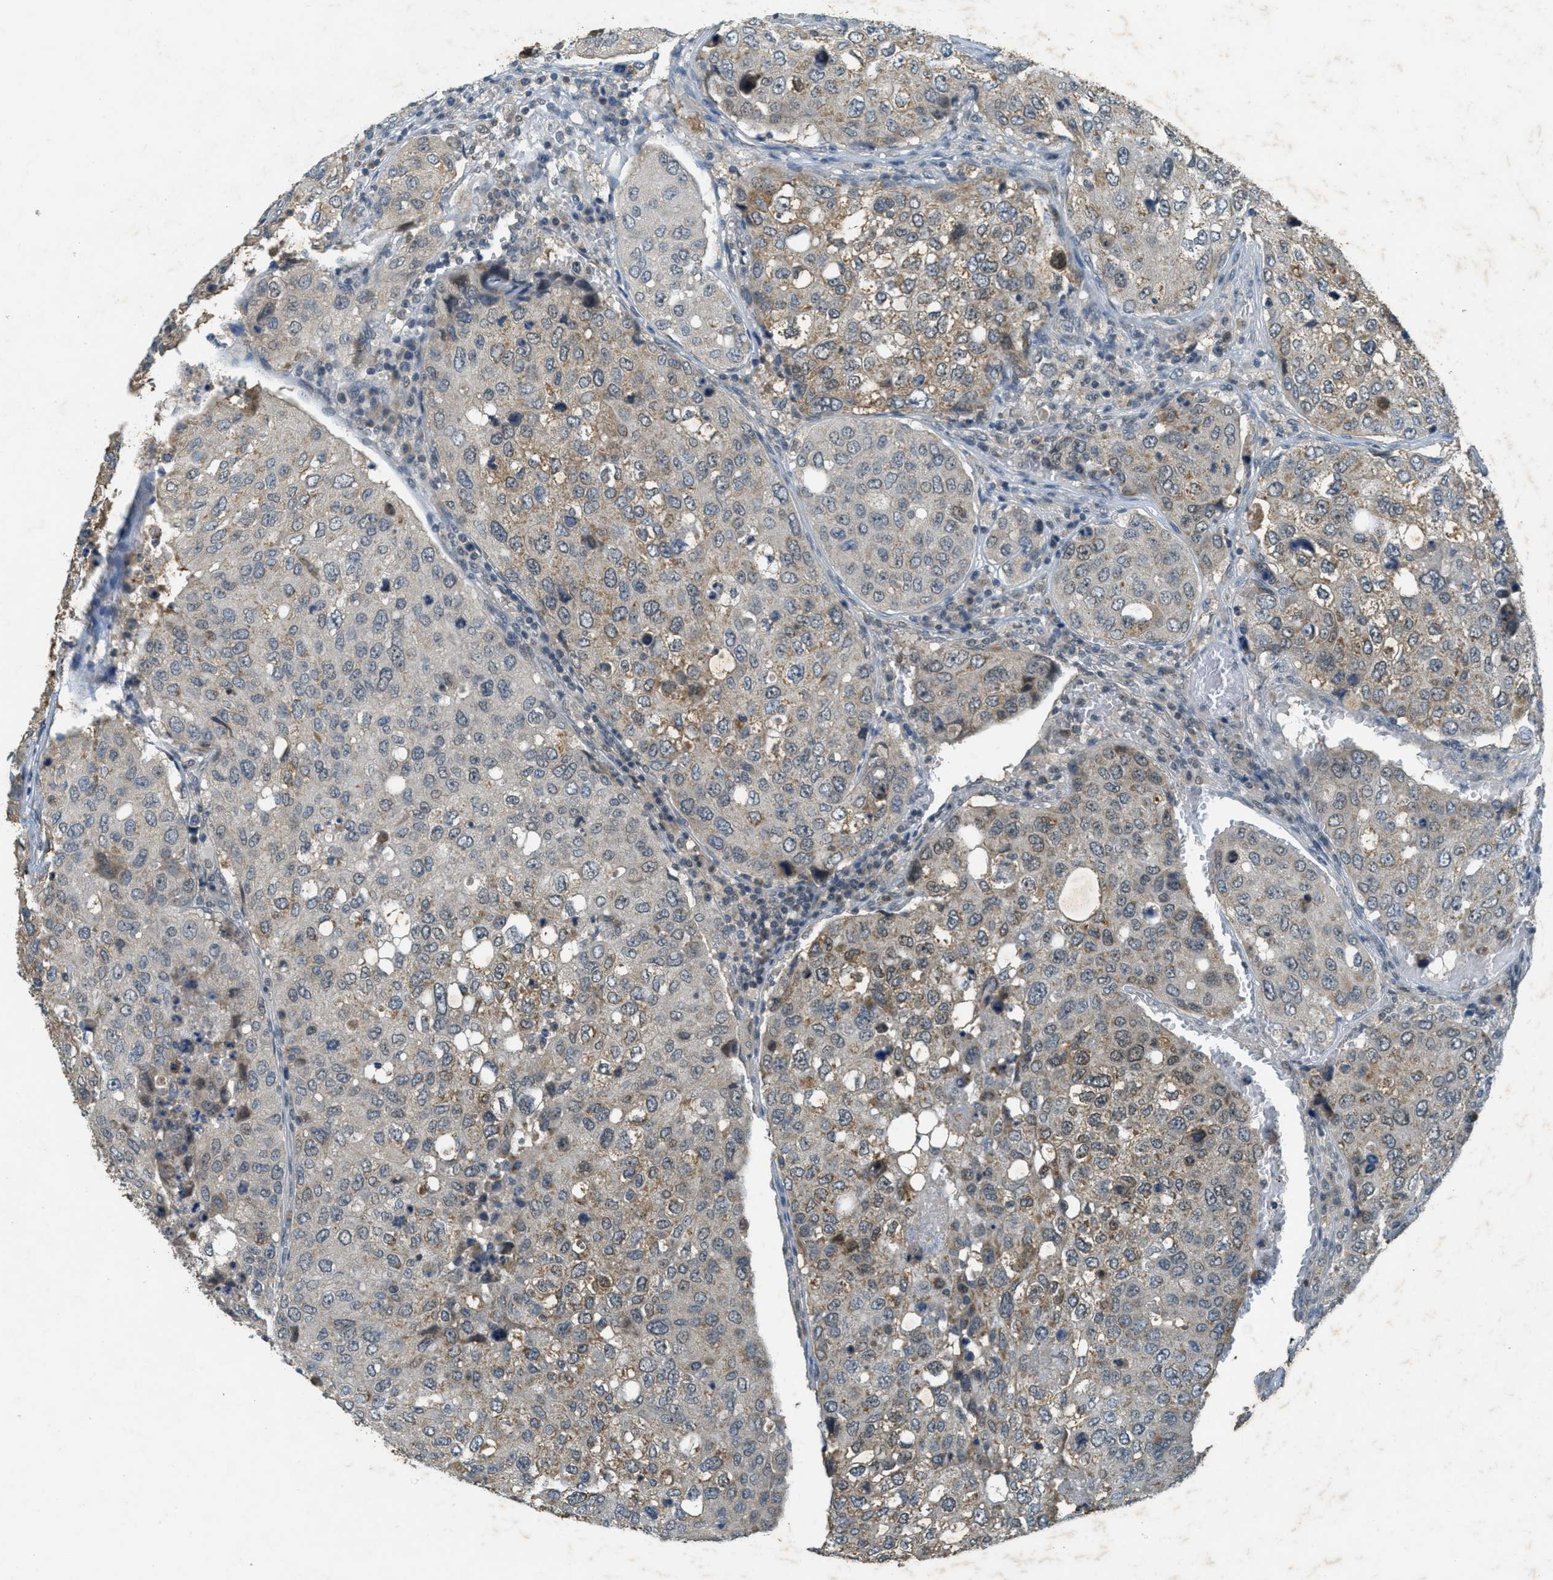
{"staining": {"intensity": "weak", "quantity": "<25%", "location": "cytoplasmic/membranous"}, "tissue": "urothelial cancer", "cell_type": "Tumor cells", "image_type": "cancer", "snomed": [{"axis": "morphology", "description": "Urothelial carcinoma, High grade"}, {"axis": "topography", "description": "Lymph node"}, {"axis": "topography", "description": "Urinary bladder"}], "caption": "There is no significant positivity in tumor cells of urothelial carcinoma (high-grade). (DAB (3,3'-diaminobenzidine) immunohistochemistry, high magnification).", "gene": "TCF20", "patient": {"sex": "male", "age": 51}}